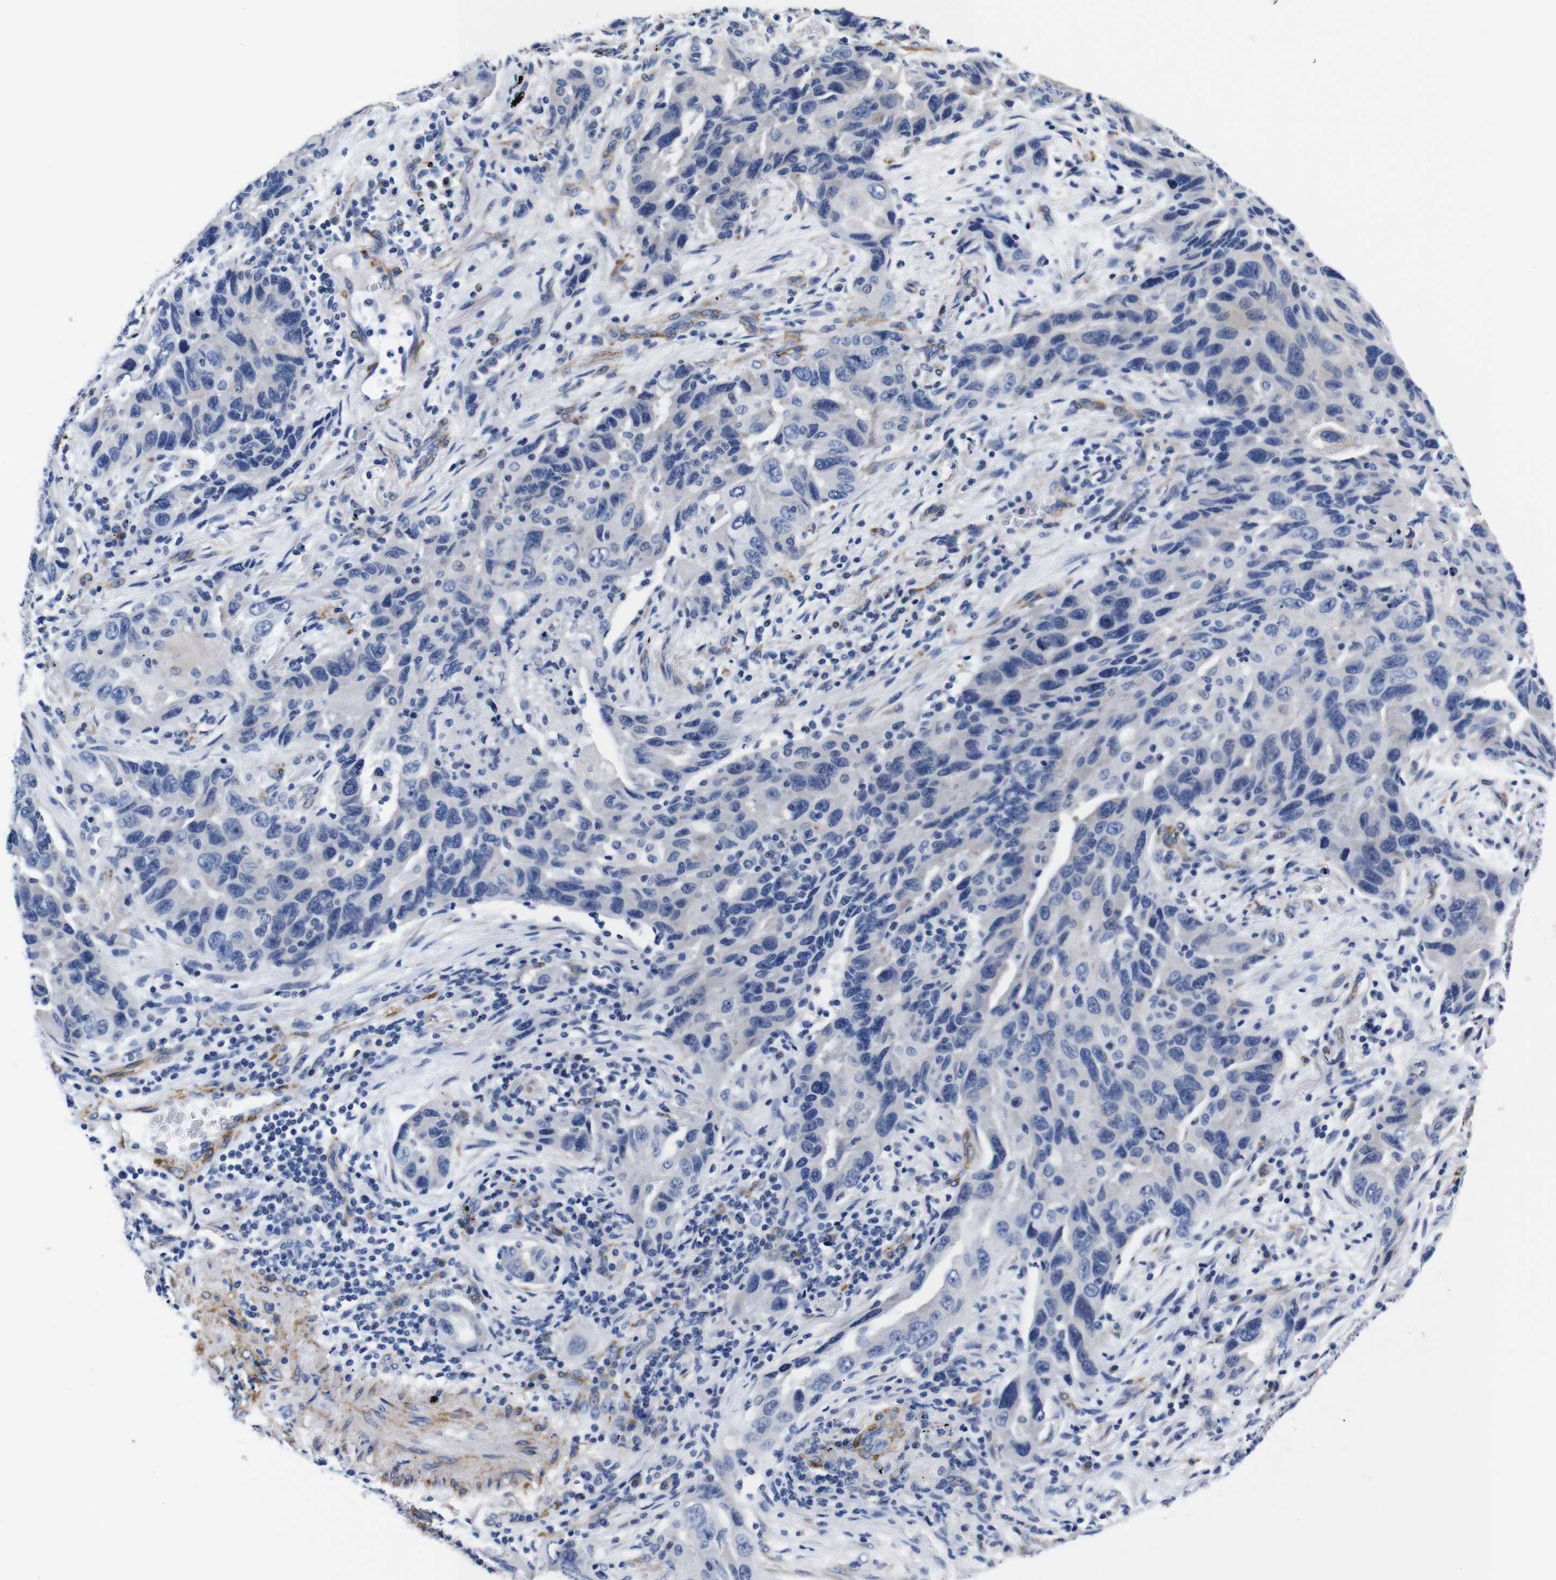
{"staining": {"intensity": "negative", "quantity": "none", "location": "none"}, "tissue": "lung cancer", "cell_type": "Tumor cells", "image_type": "cancer", "snomed": [{"axis": "morphology", "description": "Adenocarcinoma, NOS"}, {"axis": "topography", "description": "Lung"}], "caption": "Immunohistochemical staining of human lung cancer exhibits no significant staining in tumor cells.", "gene": "LRIG1", "patient": {"sex": "female", "age": 65}}